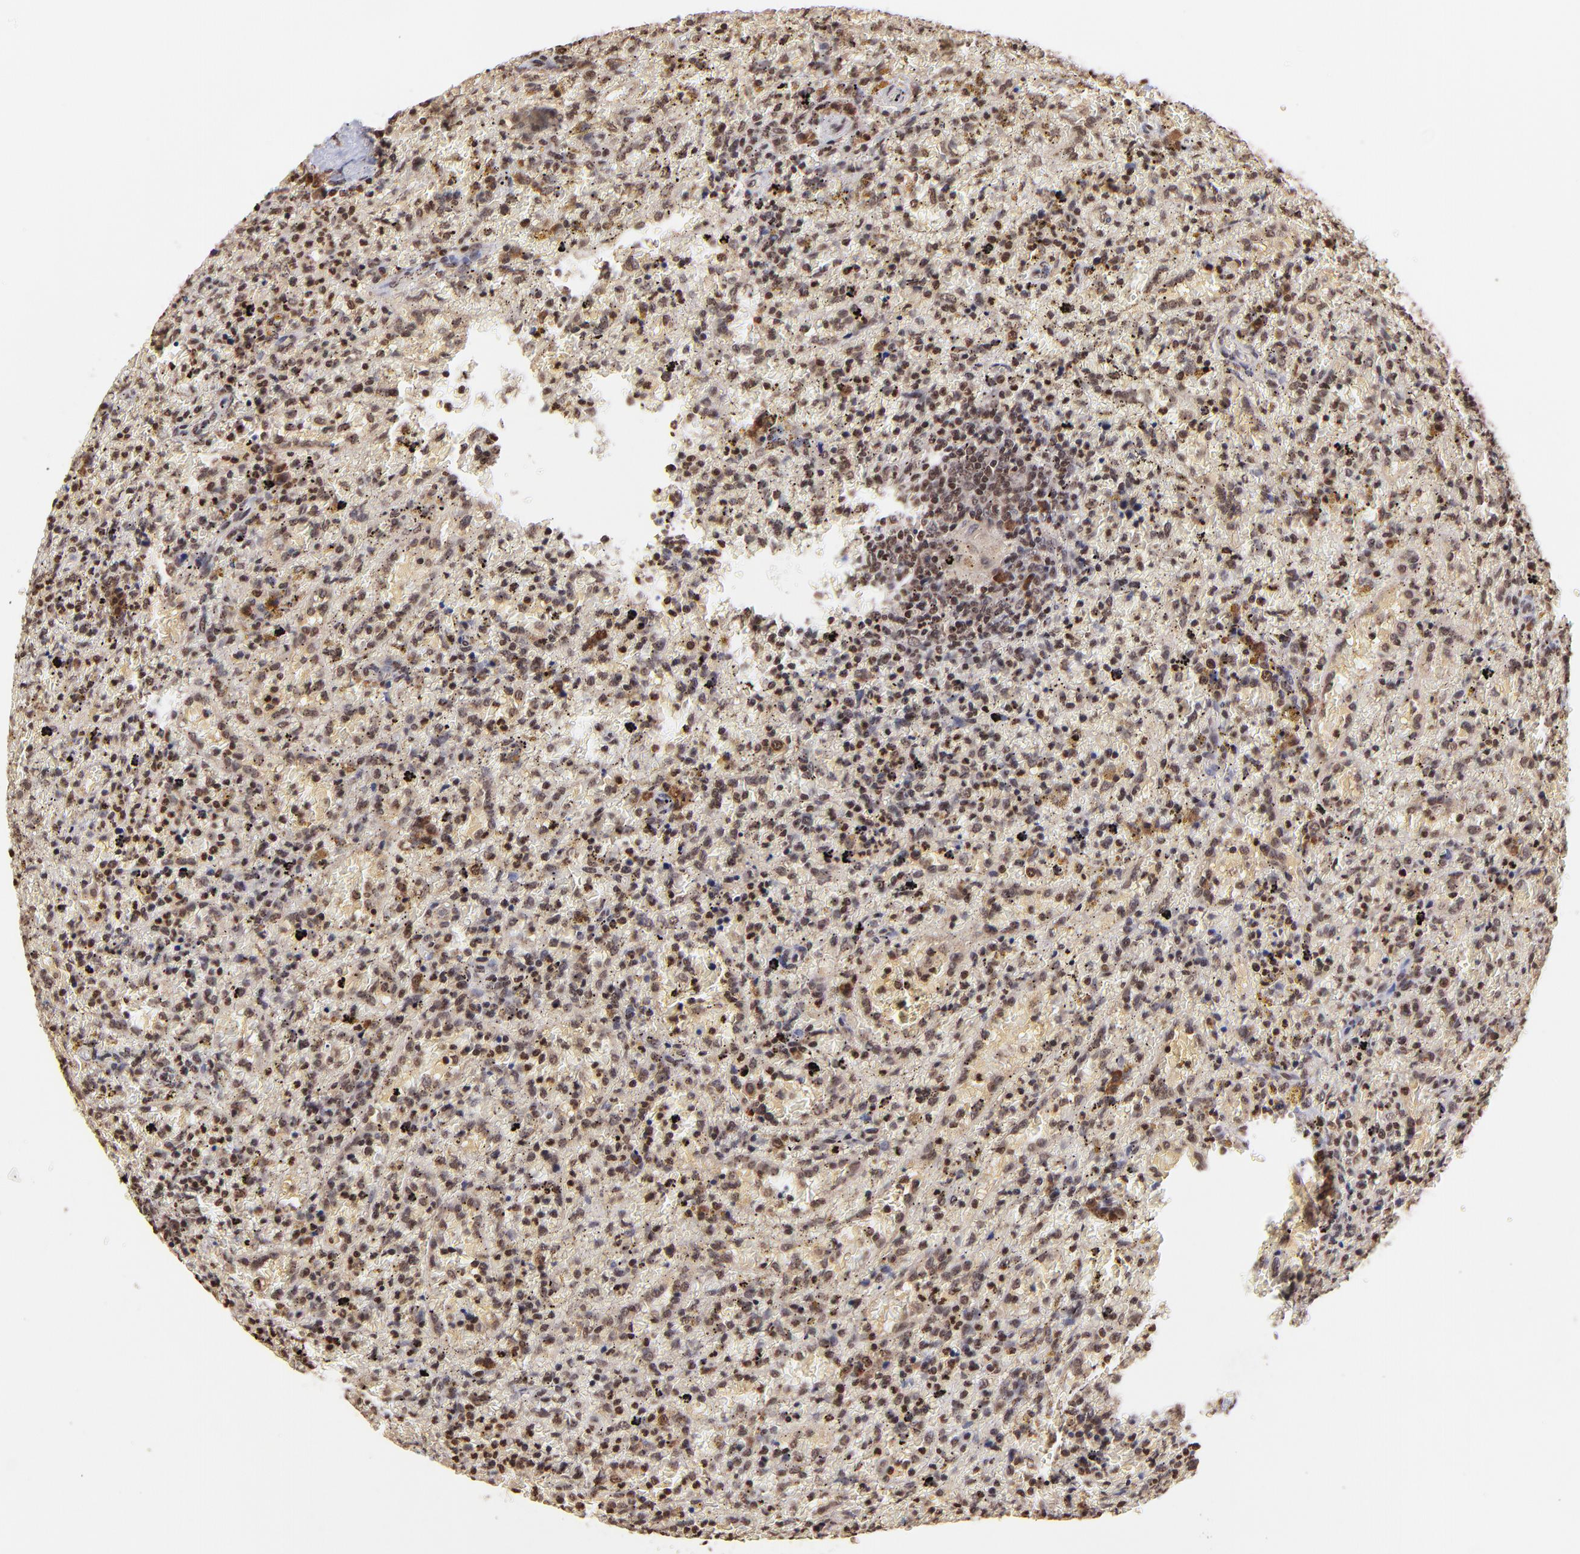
{"staining": {"intensity": "strong", "quantity": ">75%", "location": "nuclear"}, "tissue": "lymphoma", "cell_type": "Tumor cells", "image_type": "cancer", "snomed": [{"axis": "morphology", "description": "Malignant lymphoma, non-Hodgkin's type, High grade"}, {"axis": "topography", "description": "Spleen"}, {"axis": "topography", "description": "Lymph node"}], "caption": "Immunohistochemistry micrograph of neoplastic tissue: human malignant lymphoma, non-Hodgkin's type (high-grade) stained using IHC displays high levels of strong protein expression localized specifically in the nuclear of tumor cells, appearing as a nuclear brown color.", "gene": "WDR25", "patient": {"sex": "female", "age": 70}}